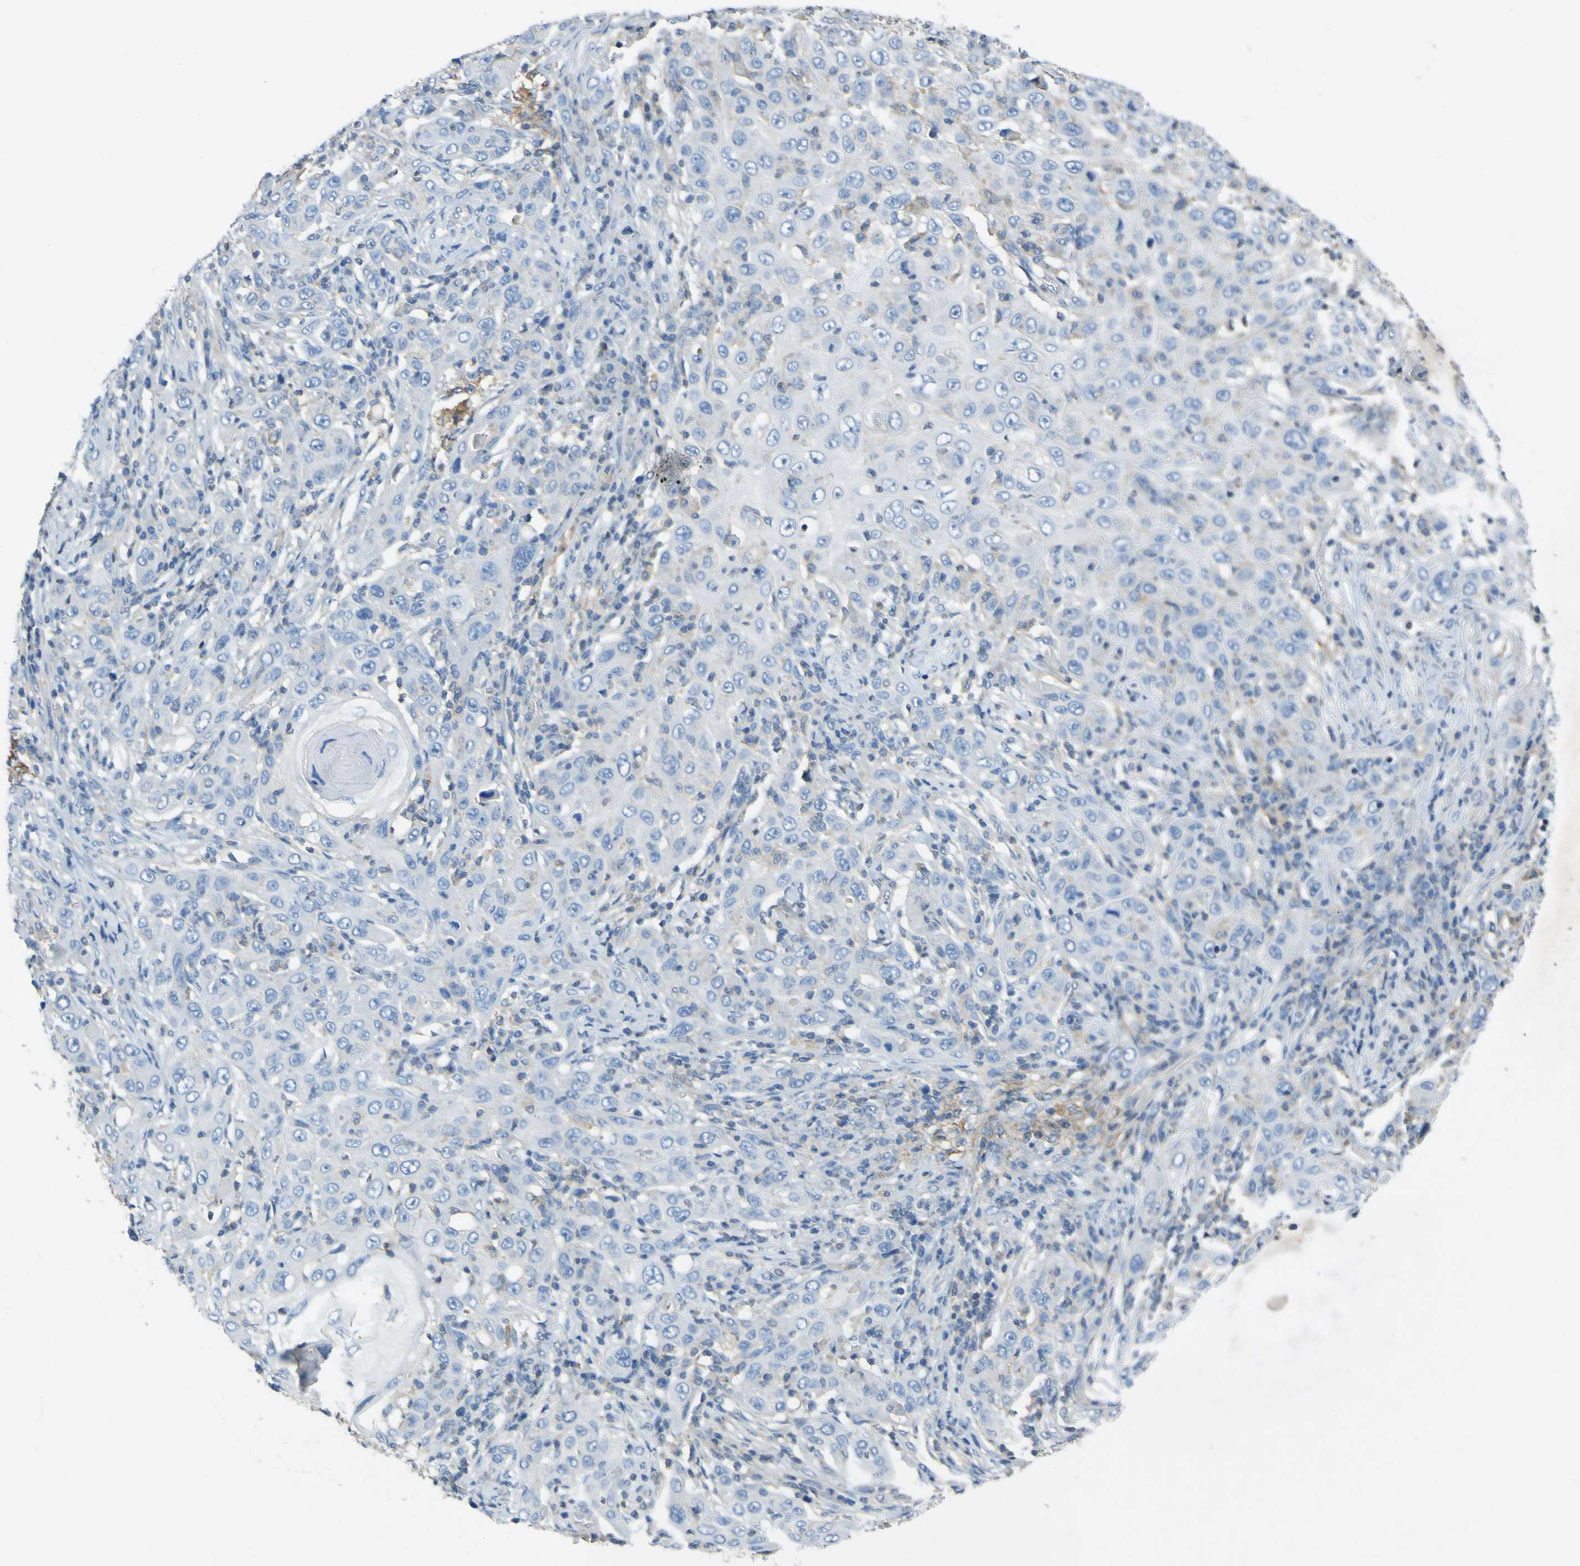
{"staining": {"intensity": "negative", "quantity": "none", "location": "none"}, "tissue": "skin cancer", "cell_type": "Tumor cells", "image_type": "cancer", "snomed": [{"axis": "morphology", "description": "Squamous cell carcinoma, NOS"}, {"axis": "topography", "description": "Skin"}], "caption": "Skin cancer was stained to show a protein in brown. There is no significant positivity in tumor cells.", "gene": "OGN", "patient": {"sex": "female", "age": 88}}